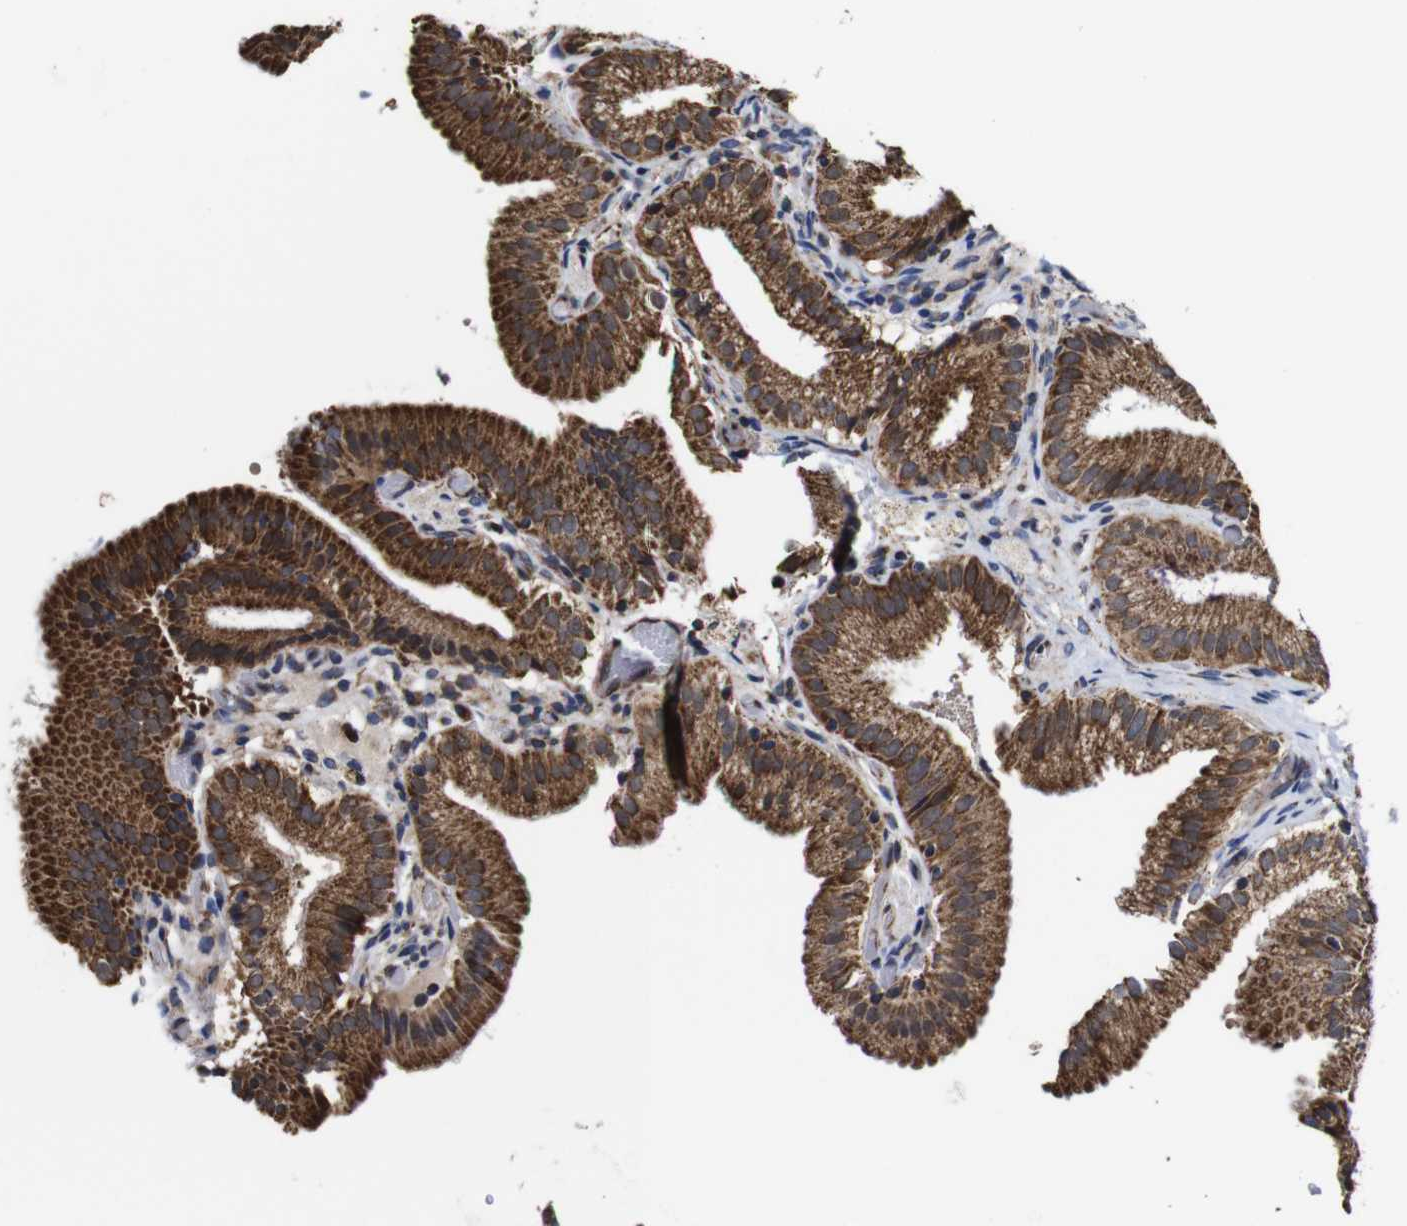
{"staining": {"intensity": "strong", "quantity": ">75%", "location": "cytoplasmic/membranous"}, "tissue": "gallbladder", "cell_type": "Glandular cells", "image_type": "normal", "snomed": [{"axis": "morphology", "description": "Normal tissue, NOS"}, {"axis": "topography", "description": "Gallbladder"}], "caption": "This image demonstrates normal gallbladder stained with IHC to label a protein in brown. The cytoplasmic/membranous of glandular cells show strong positivity for the protein. Nuclei are counter-stained blue.", "gene": "C17orf80", "patient": {"sex": "male", "age": 54}}